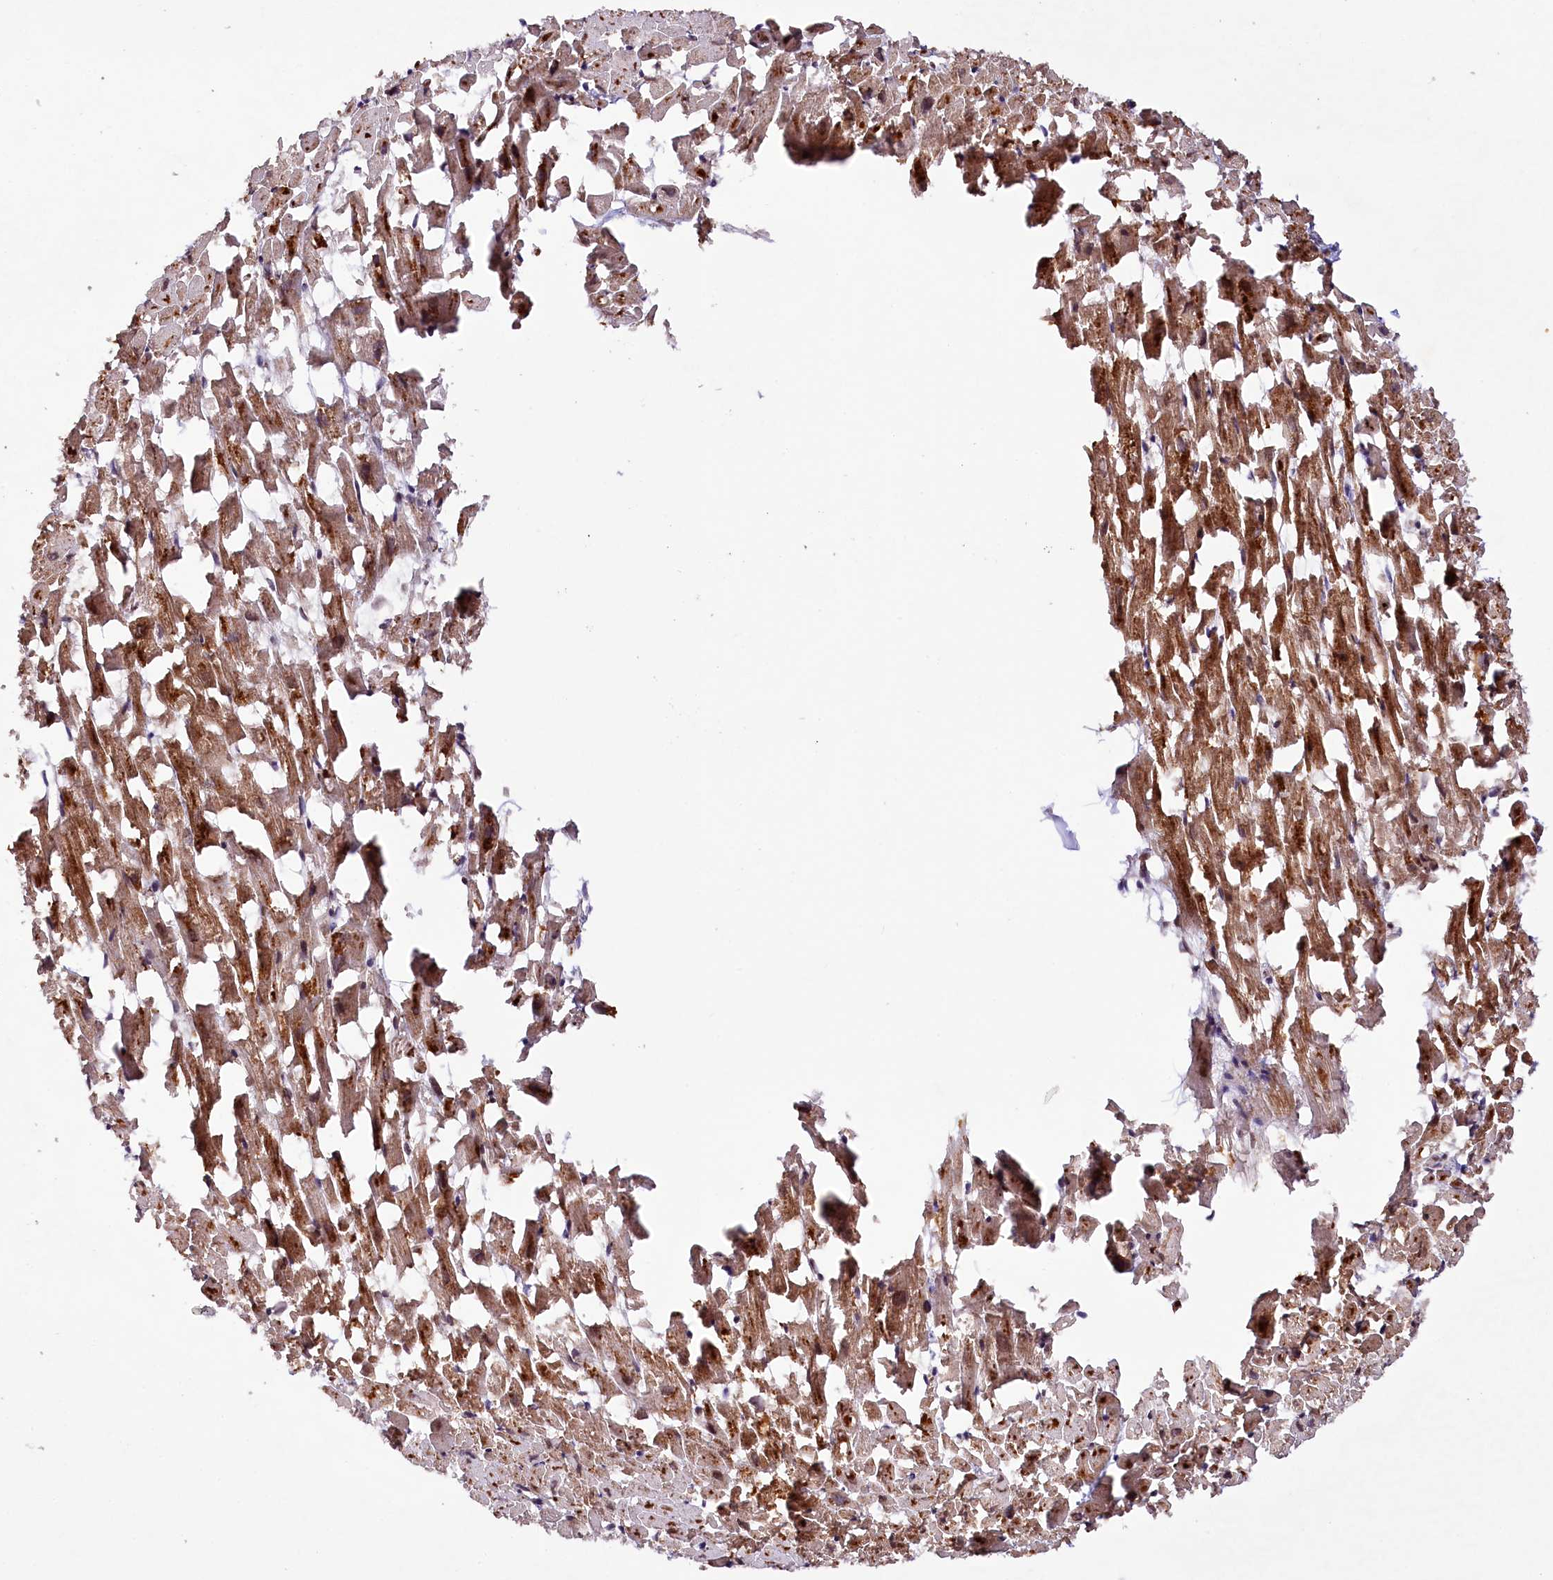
{"staining": {"intensity": "strong", "quantity": ">75%", "location": "cytoplasmic/membranous,nuclear"}, "tissue": "heart muscle", "cell_type": "Cardiomyocytes", "image_type": "normal", "snomed": [{"axis": "morphology", "description": "Normal tissue, NOS"}, {"axis": "topography", "description": "Heart"}], "caption": "IHC photomicrograph of unremarkable heart muscle: human heart muscle stained using IHC demonstrates high levels of strong protein expression localized specifically in the cytoplasmic/membranous,nuclear of cardiomyocytes, appearing as a cytoplasmic/membranous,nuclear brown color.", "gene": "ZNF226", "patient": {"sex": "female", "age": 64}}